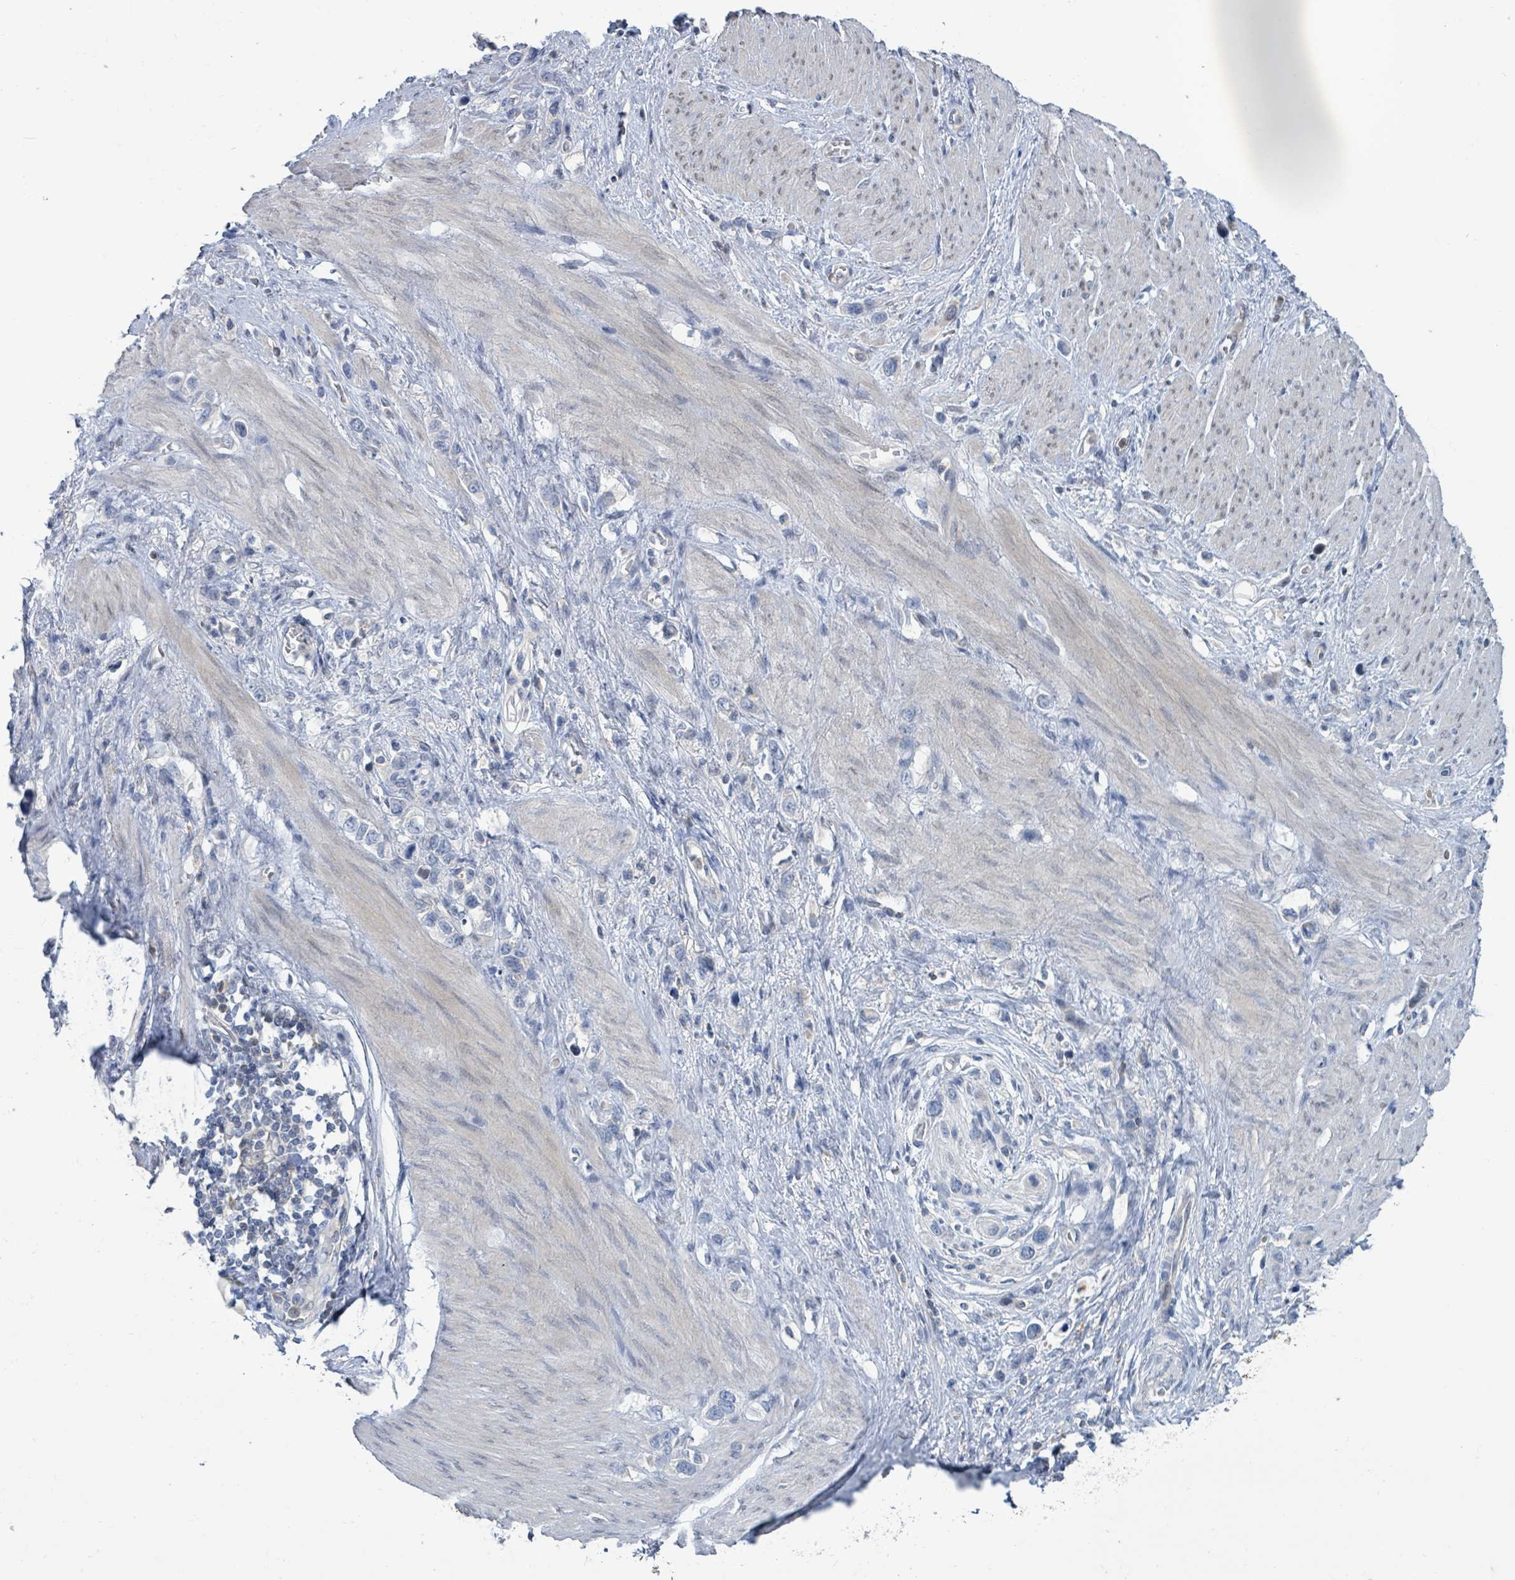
{"staining": {"intensity": "negative", "quantity": "none", "location": "none"}, "tissue": "stomach cancer", "cell_type": "Tumor cells", "image_type": "cancer", "snomed": [{"axis": "morphology", "description": "Adenocarcinoma, NOS"}, {"axis": "topography", "description": "Stomach"}], "caption": "The image demonstrates no staining of tumor cells in stomach cancer (adenocarcinoma). (Immunohistochemistry (ihc), brightfield microscopy, high magnification).", "gene": "DGKZ", "patient": {"sex": "female", "age": 65}}